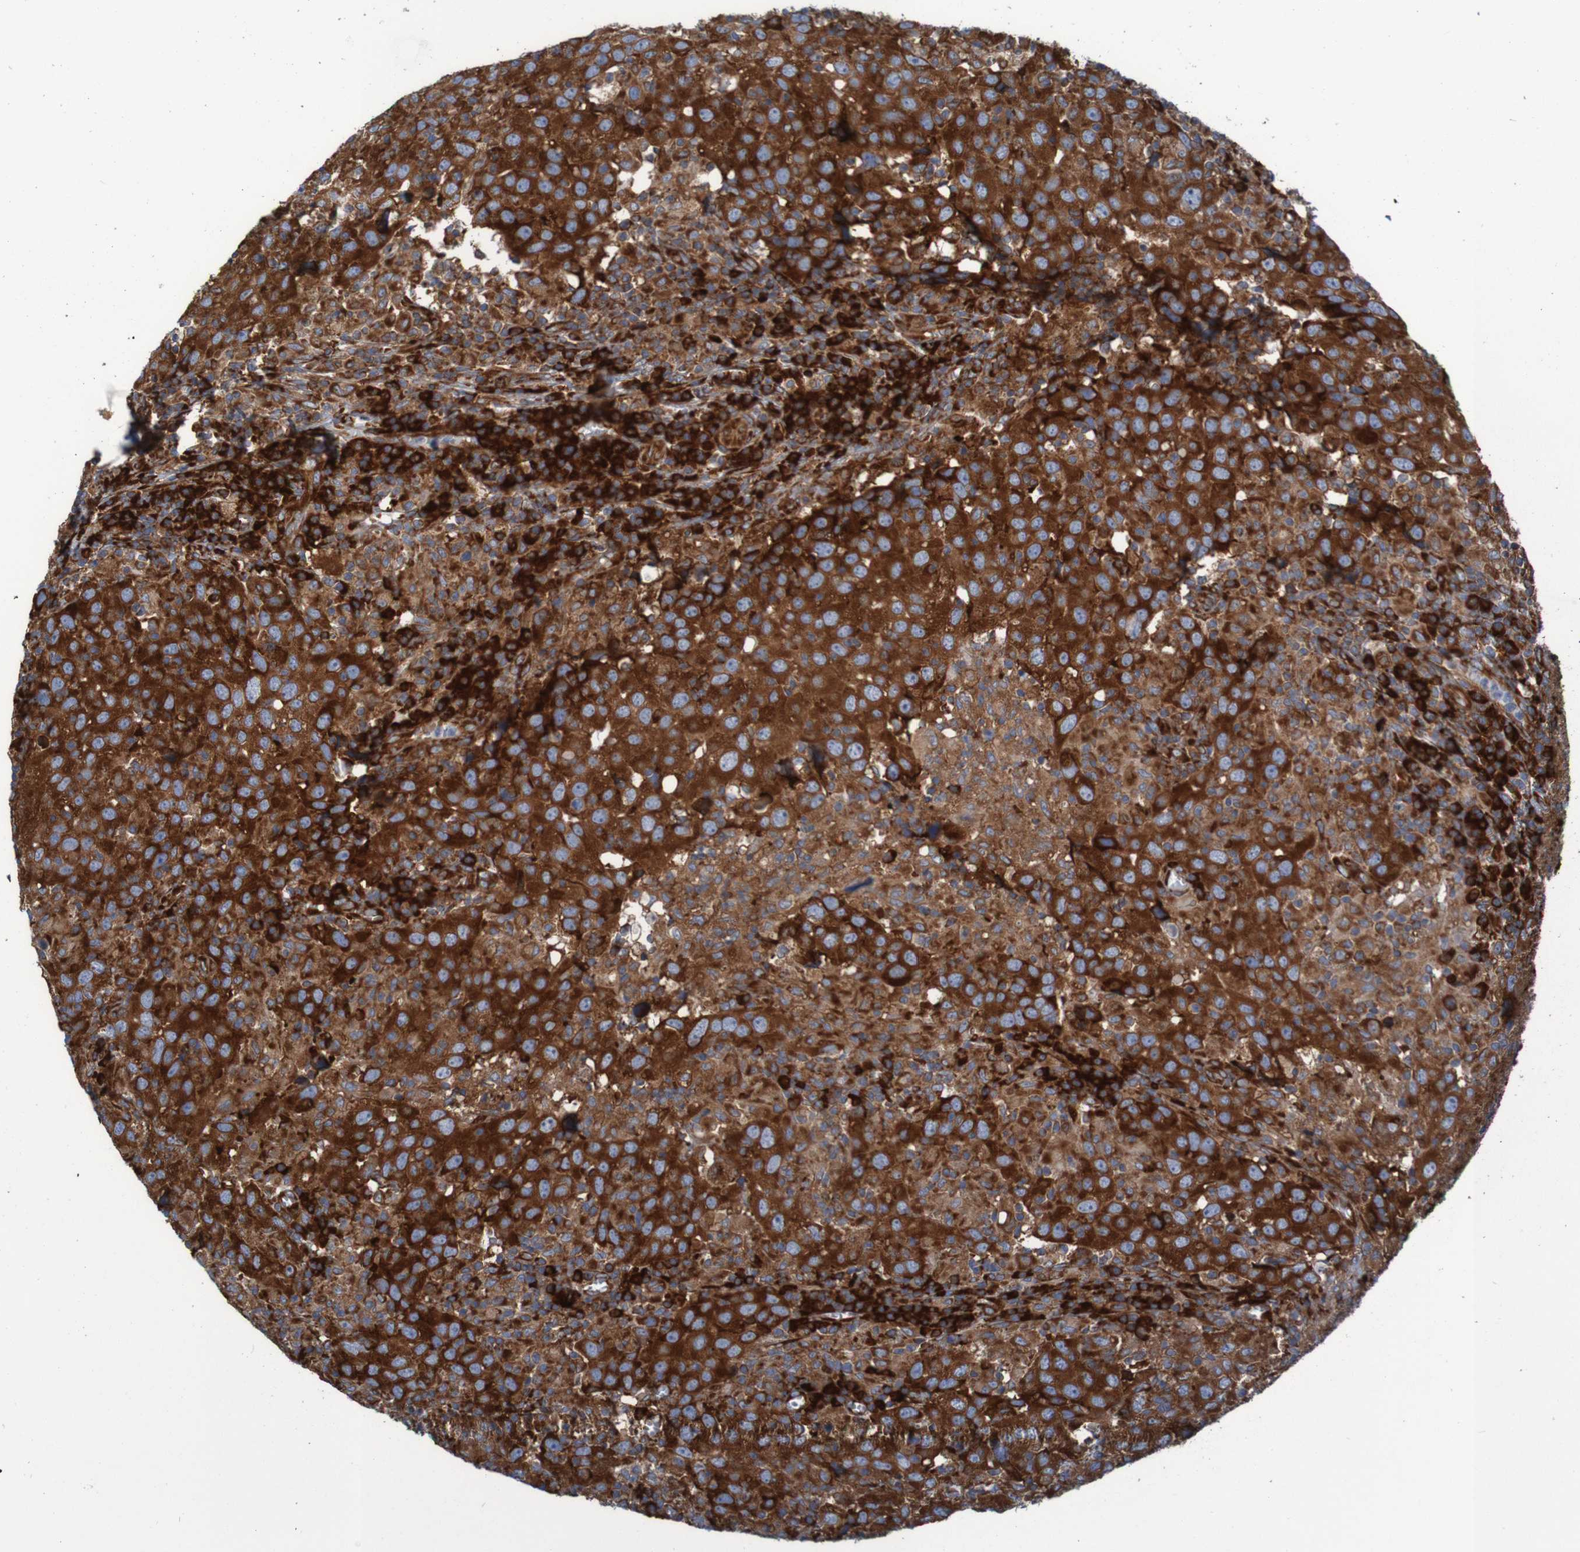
{"staining": {"intensity": "strong", "quantity": ">75%", "location": "cytoplasmic/membranous"}, "tissue": "head and neck cancer", "cell_type": "Tumor cells", "image_type": "cancer", "snomed": [{"axis": "morphology", "description": "Adenocarcinoma, NOS"}, {"axis": "topography", "description": "Salivary gland"}, {"axis": "topography", "description": "Head-Neck"}], "caption": "Strong cytoplasmic/membranous protein expression is identified in about >75% of tumor cells in adenocarcinoma (head and neck).", "gene": "RPL10", "patient": {"sex": "female", "age": 65}}